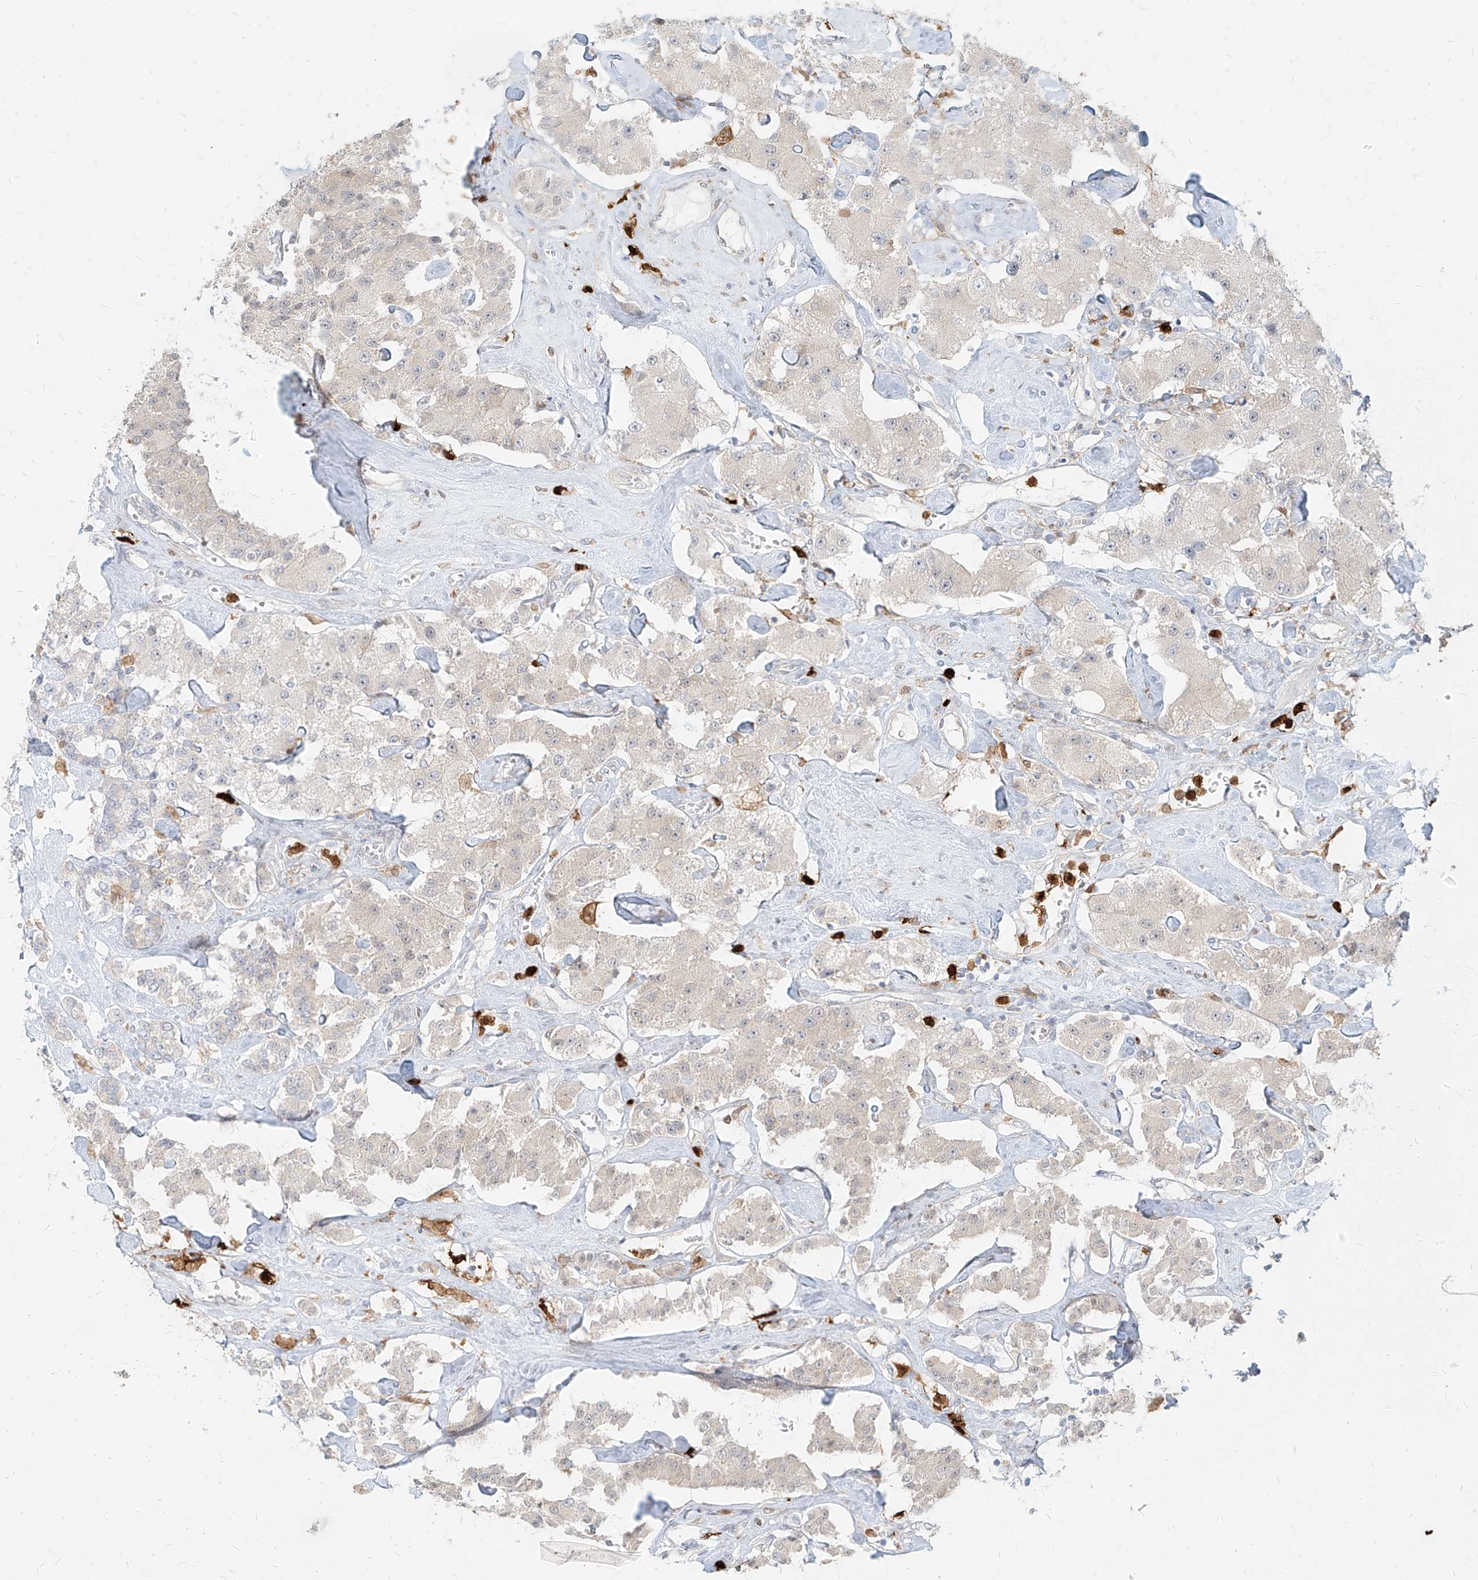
{"staining": {"intensity": "weak", "quantity": "<25%", "location": "cytoplasmic/membranous"}, "tissue": "carcinoid", "cell_type": "Tumor cells", "image_type": "cancer", "snomed": [{"axis": "morphology", "description": "Carcinoid, malignant, NOS"}, {"axis": "topography", "description": "Pancreas"}], "caption": "Immunohistochemistry (IHC) of human malignant carcinoid reveals no staining in tumor cells.", "gene": "PGD", "patient": {"sex": "male", "age": 41}}